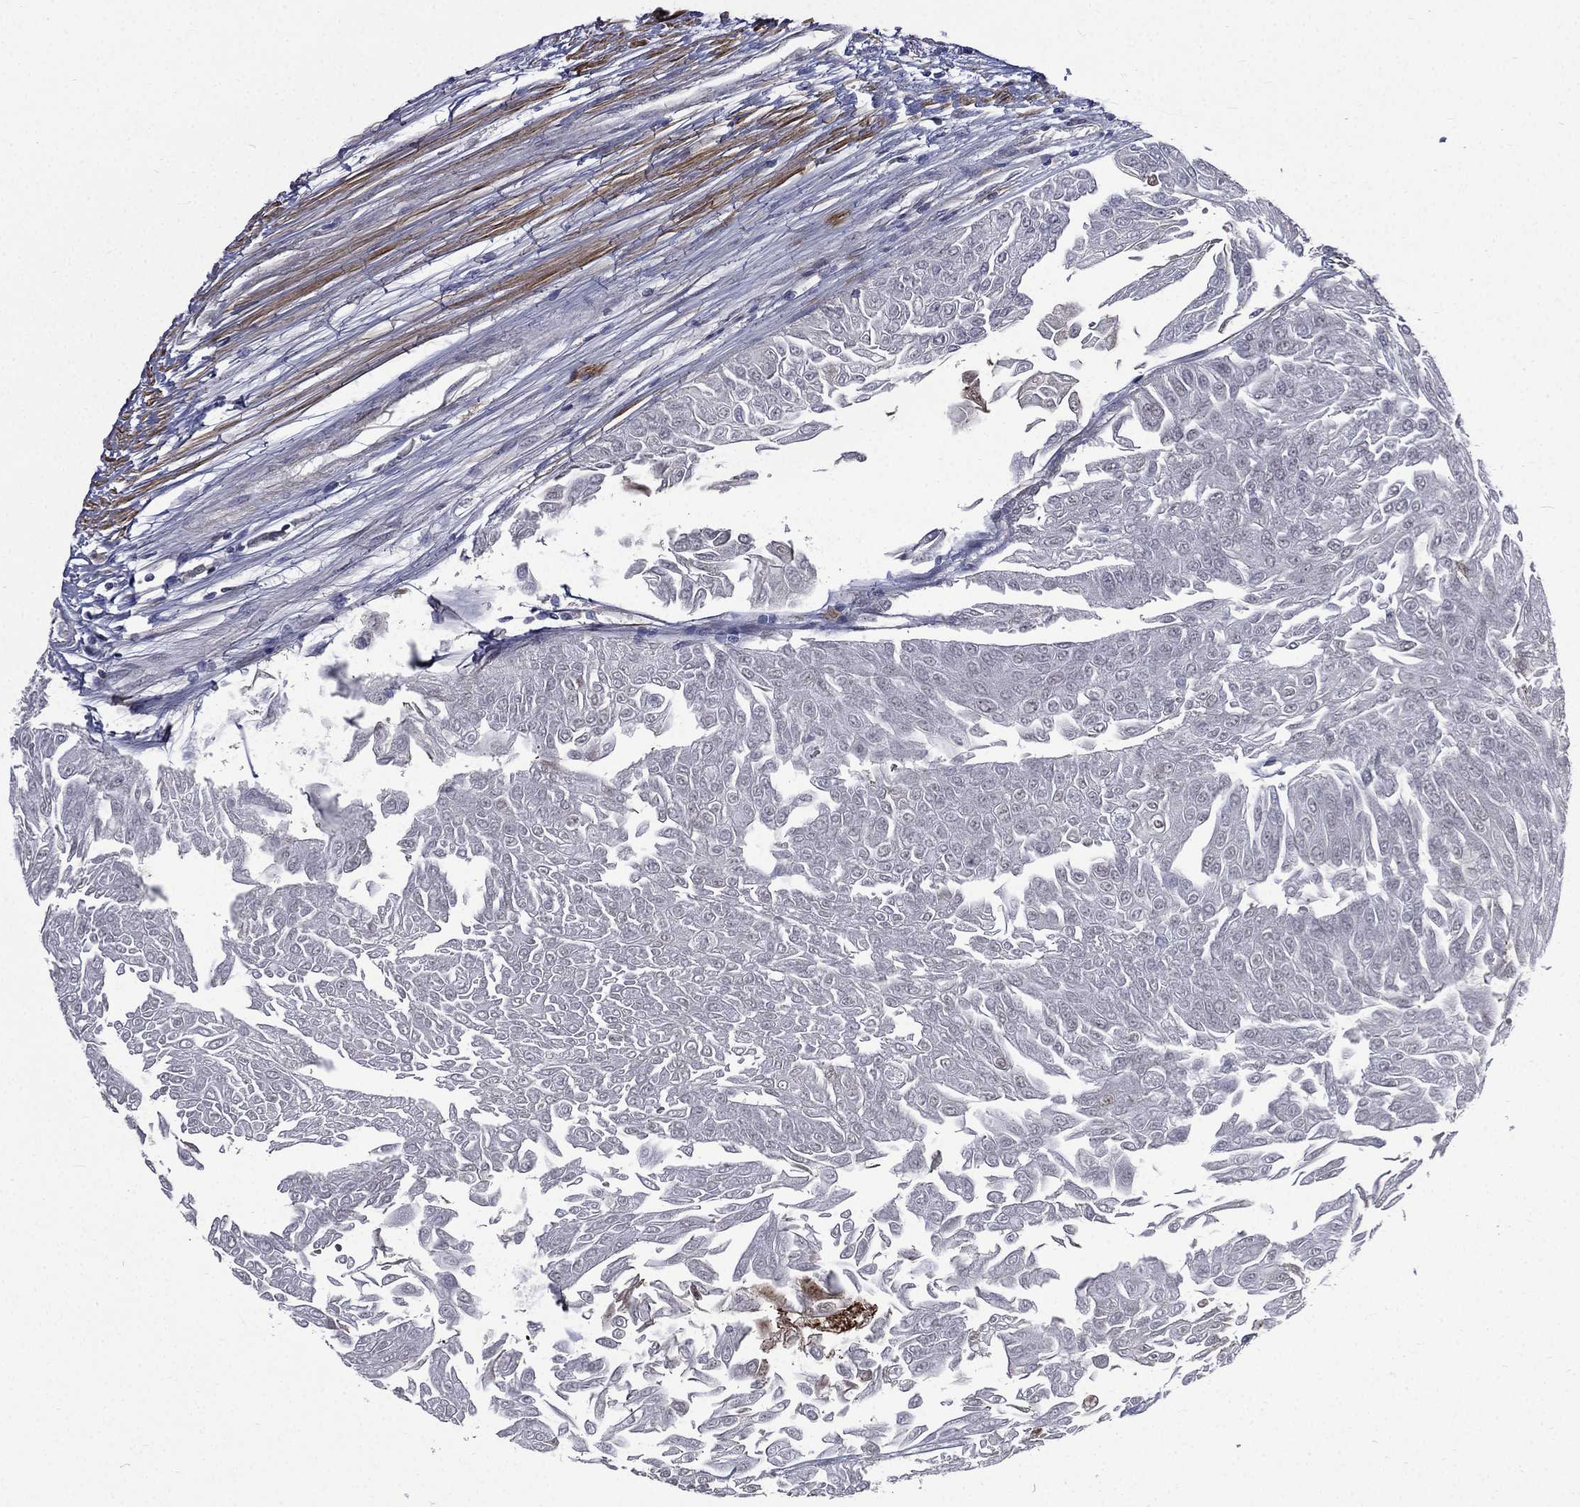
{"staining": {"intensity": "negative", "quantity": "none", "location": "none"}, "tissue": "urothelial cancer", "cell_type": "Tumor cells", "image_type": "cancer", "snomed": [{"axis": "morphology", "description": "Urothelial carcinoma, Low grade"}, {"axis": "topography", "description": "Urinary bladder"}], "caption": "Human urothelial carcinoma (low-grade) stained for a protein using immunohistochemistry (IHC) shows no staining in tumor cells.", "gene": "FGG", "patient": {"sex": "male", "age": 67}}